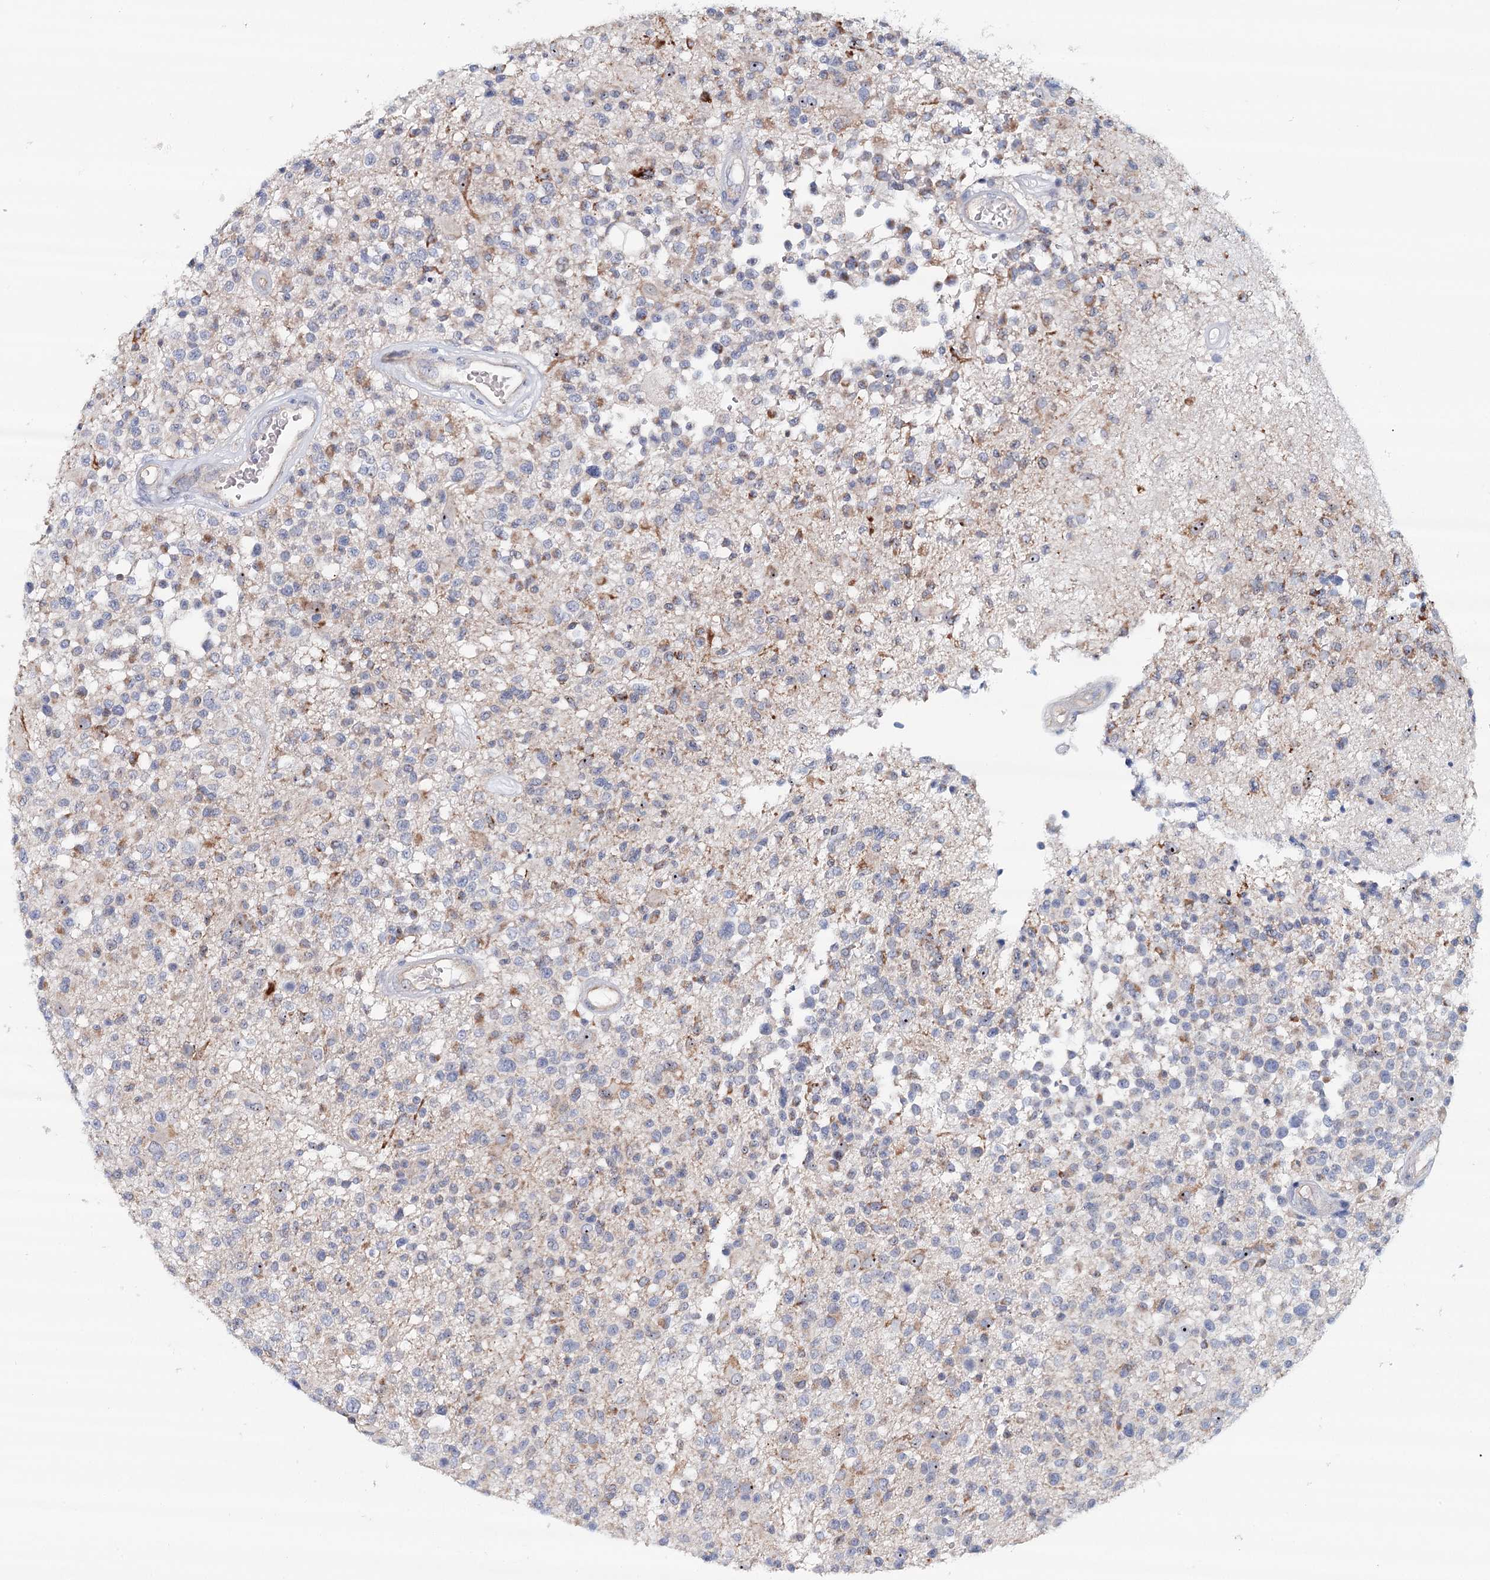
{"staining": {"intensity": "moderate", "quantity": "<25%", "location": "cytoplasmic/membranous,nuclear"}, "tissue": "glioma", "cell_type": "Tumor cells", "image_type": "cancer", "snomed": [{"axis": "morphology", "description": "Glioma, malignant, High grade"}, {"axis": "morphology", "description": "Glioblastoma, NOS"}, {"axis": "topography", "description": "Brain"}], "caption": "Glioma stained with a protein marker reveals moderate staining in tumor cells.", "gene": "RBM43", "patient": {"sex": "male", "age": 60}}